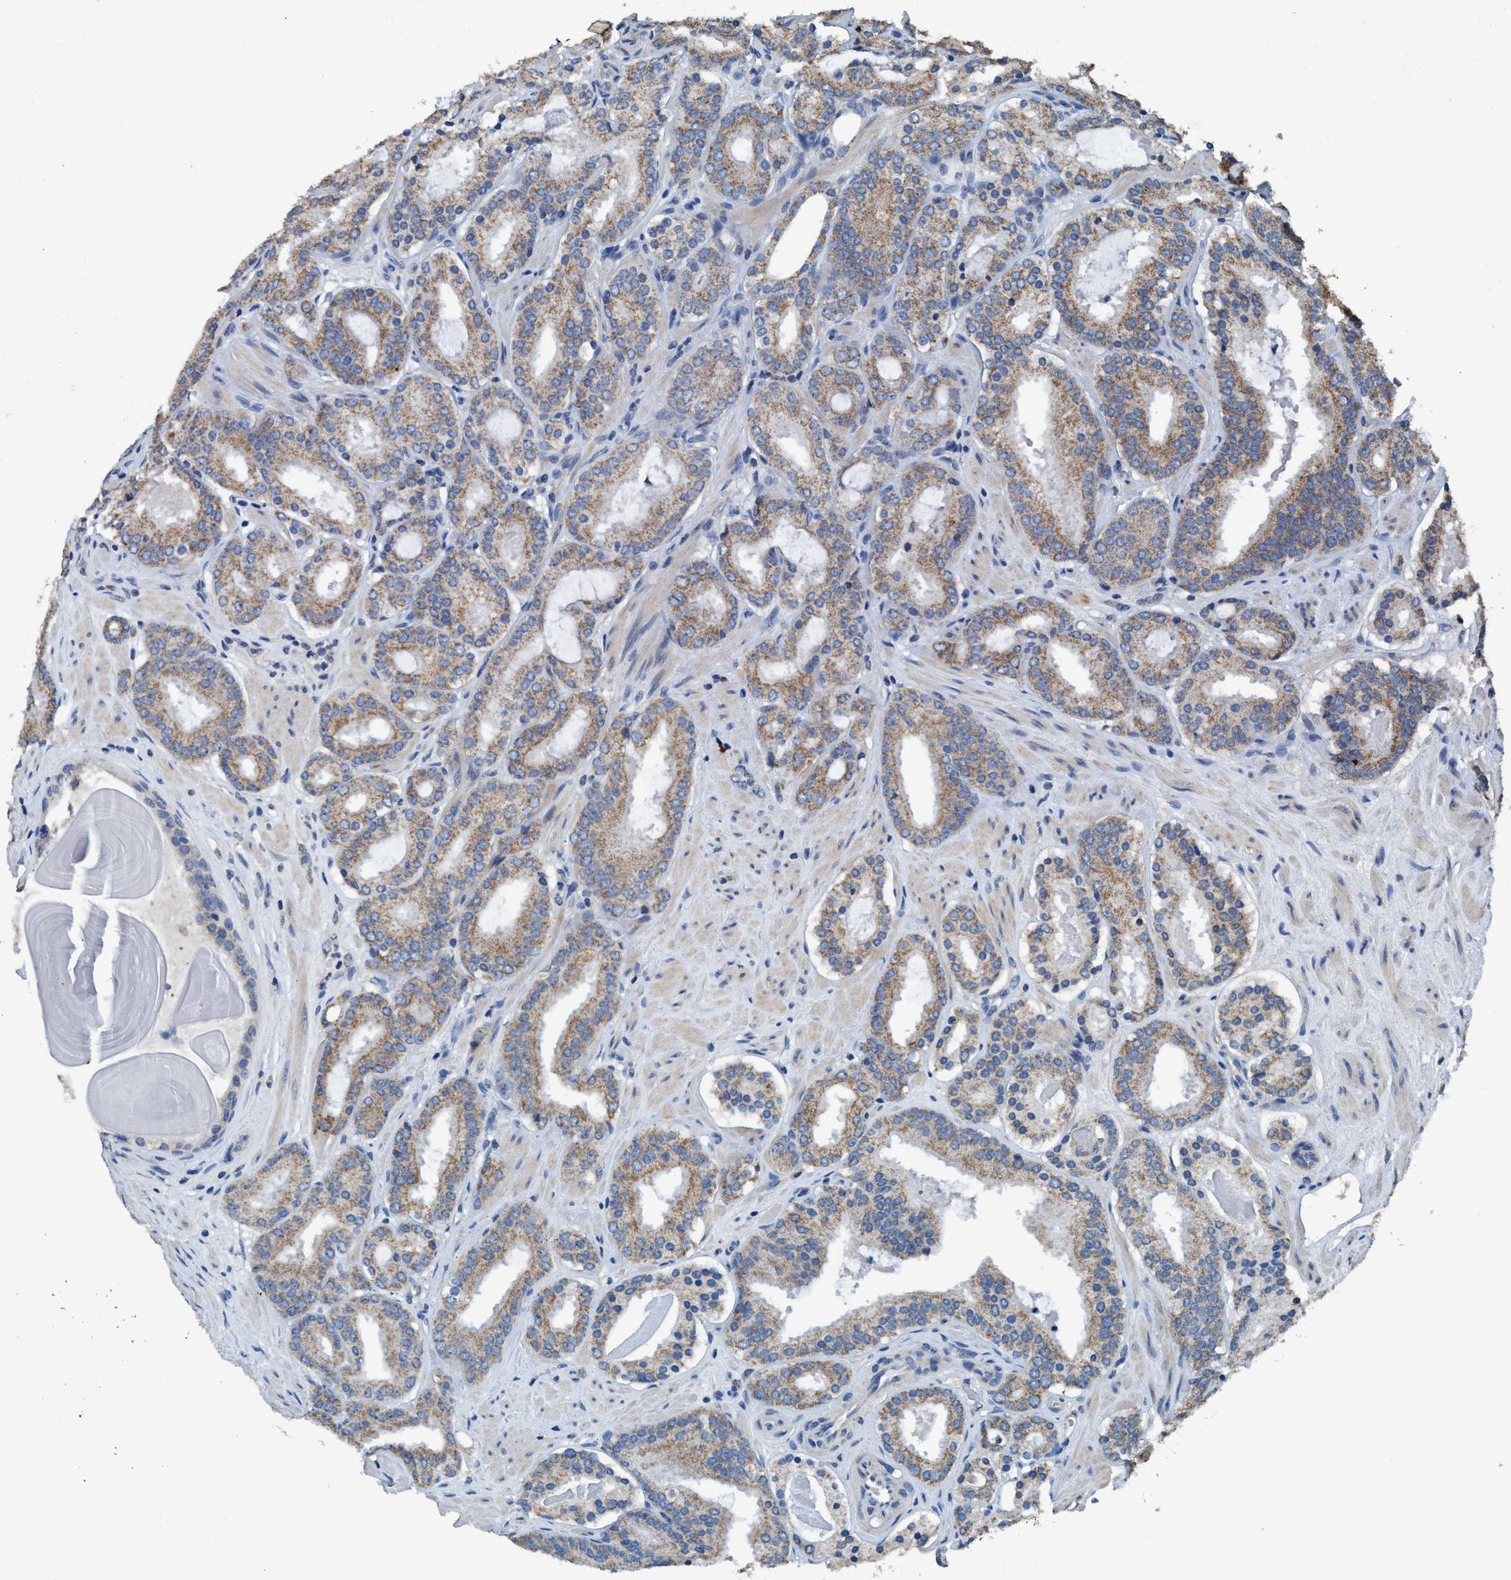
{"staining": {"intensity": "moderate", "quantity": "25%-75%", "location": "cytoplasmic/membranous"}, "tissue": "prostate cancer", "cell_type": "Tumor cells", "image_type": "cancer", "snomed": [{"axis": "morphology", "description": "Adenocarcinoma, Low grade"}, {"axis": "topography", "description": "Prostate"}], "caption": "A high-resolution histopathology image shows immunohistochemistry (IHC) staining of prostate adenocarcinoma (low-grade), which reveals moderate cytoplasmic/membranous positivity in approximately 25%-75% of tumor cells.", "gene": "ANKFN1", "patient": {"sex": "male", "age": 69}}